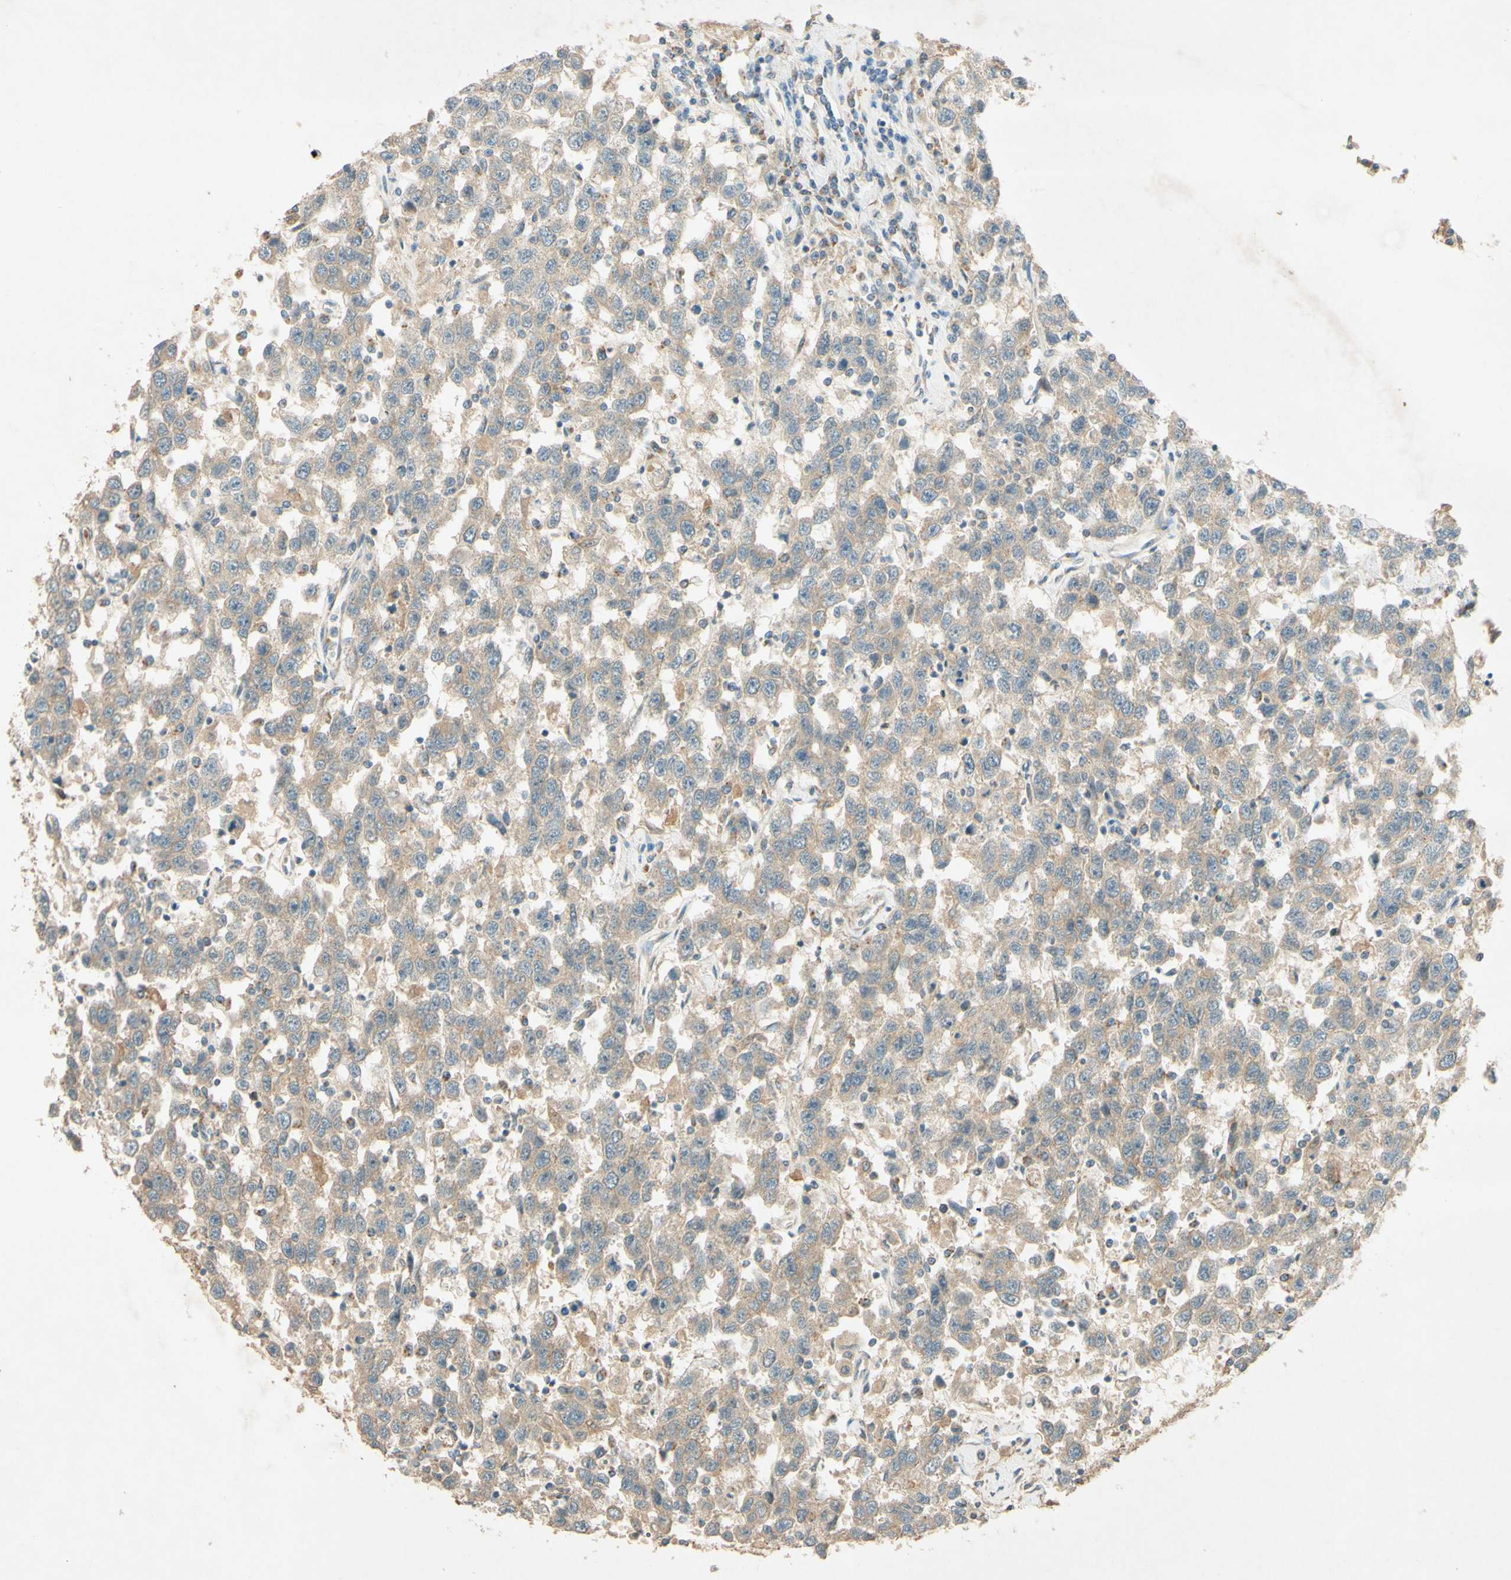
{"staining": {"intensity": "weak", "quantity": ">75%", "location": "cytoplasmic/membranous"}, "tissue": "testis cancer", "cell_type": "Tumor cells", "image_type": "cancer", "snomed": [{"axis": "morphology", "description": "Seminoma, NOS"}, {"axis": "topography", "description": "Testis"}], "caption": "Protein expression by IHC exhibits weak cytoplasmic/membranous positivity in about >75% of tumor cells in seminoma (testis). Using DAB (brown) and hematoxylin (blue) stains, captured at high magnification using brightfield microscopy.", "gene": "ADAM17", "patient": {"sex": "male", "age": 41}}